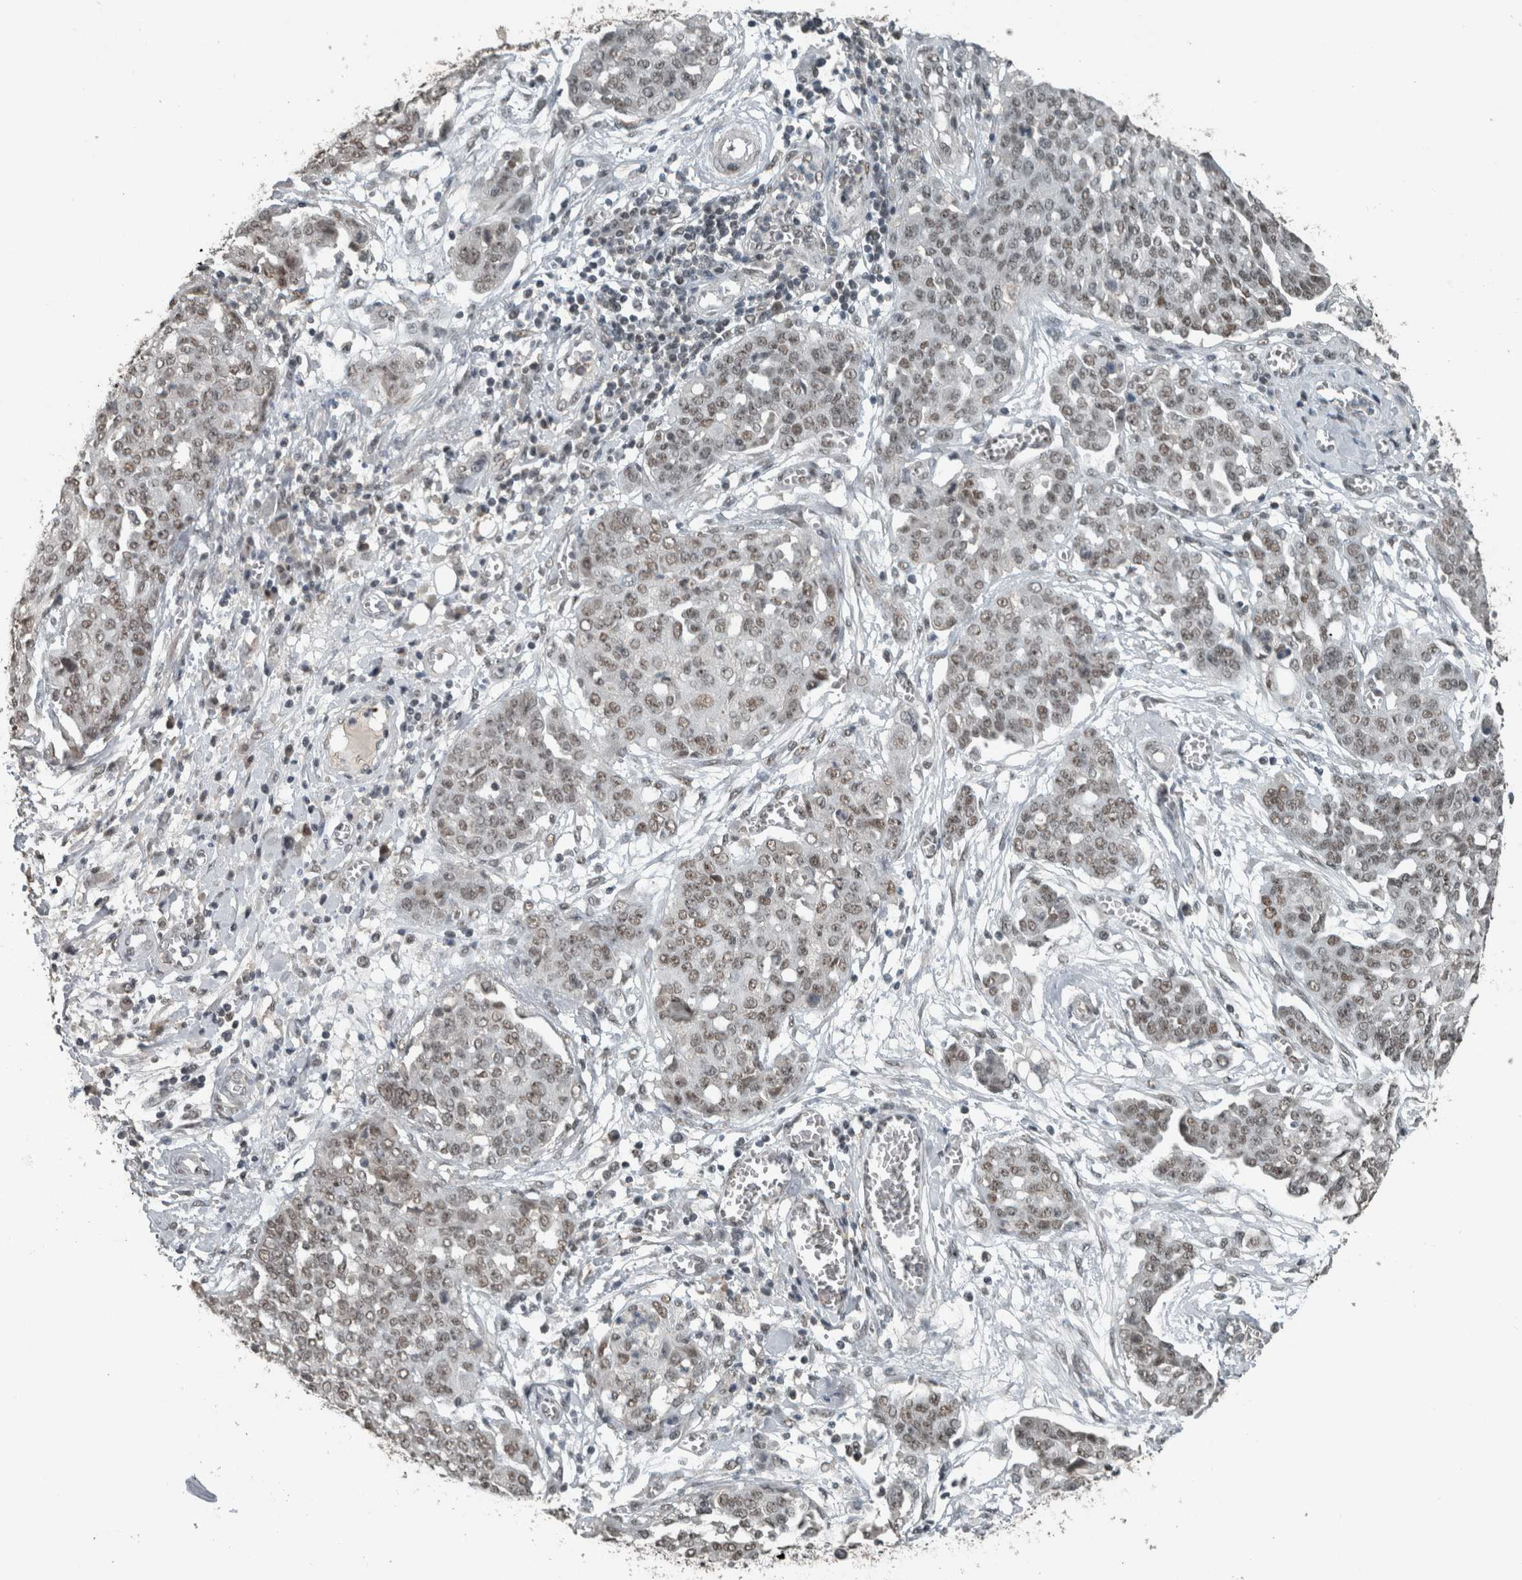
{"staining": {"intensity": "weak", "quantity": ">75%", "location": "nuclear"}, "tissue": "ovarian cancer", "cell_type": "Tumor cells", "image_type": "cancer", "snomed": [{"axis": "morphology", "description": "Cystadenocarcinoma, serous, NOS"}, {"axis": "topography", "description": "Soft tissue"}, {"axis": "topography", "description": "Ovary"}], "caption": "IHC photomicrograph of ovarian cancer (serous cystadenocarcinoma) stained for a protein (brown), which reveals low levels of weak nuclear staining in about >75% of tumor cells.", "gene": "ZNF24", "patient": {"sex": "female", "age": 57}}